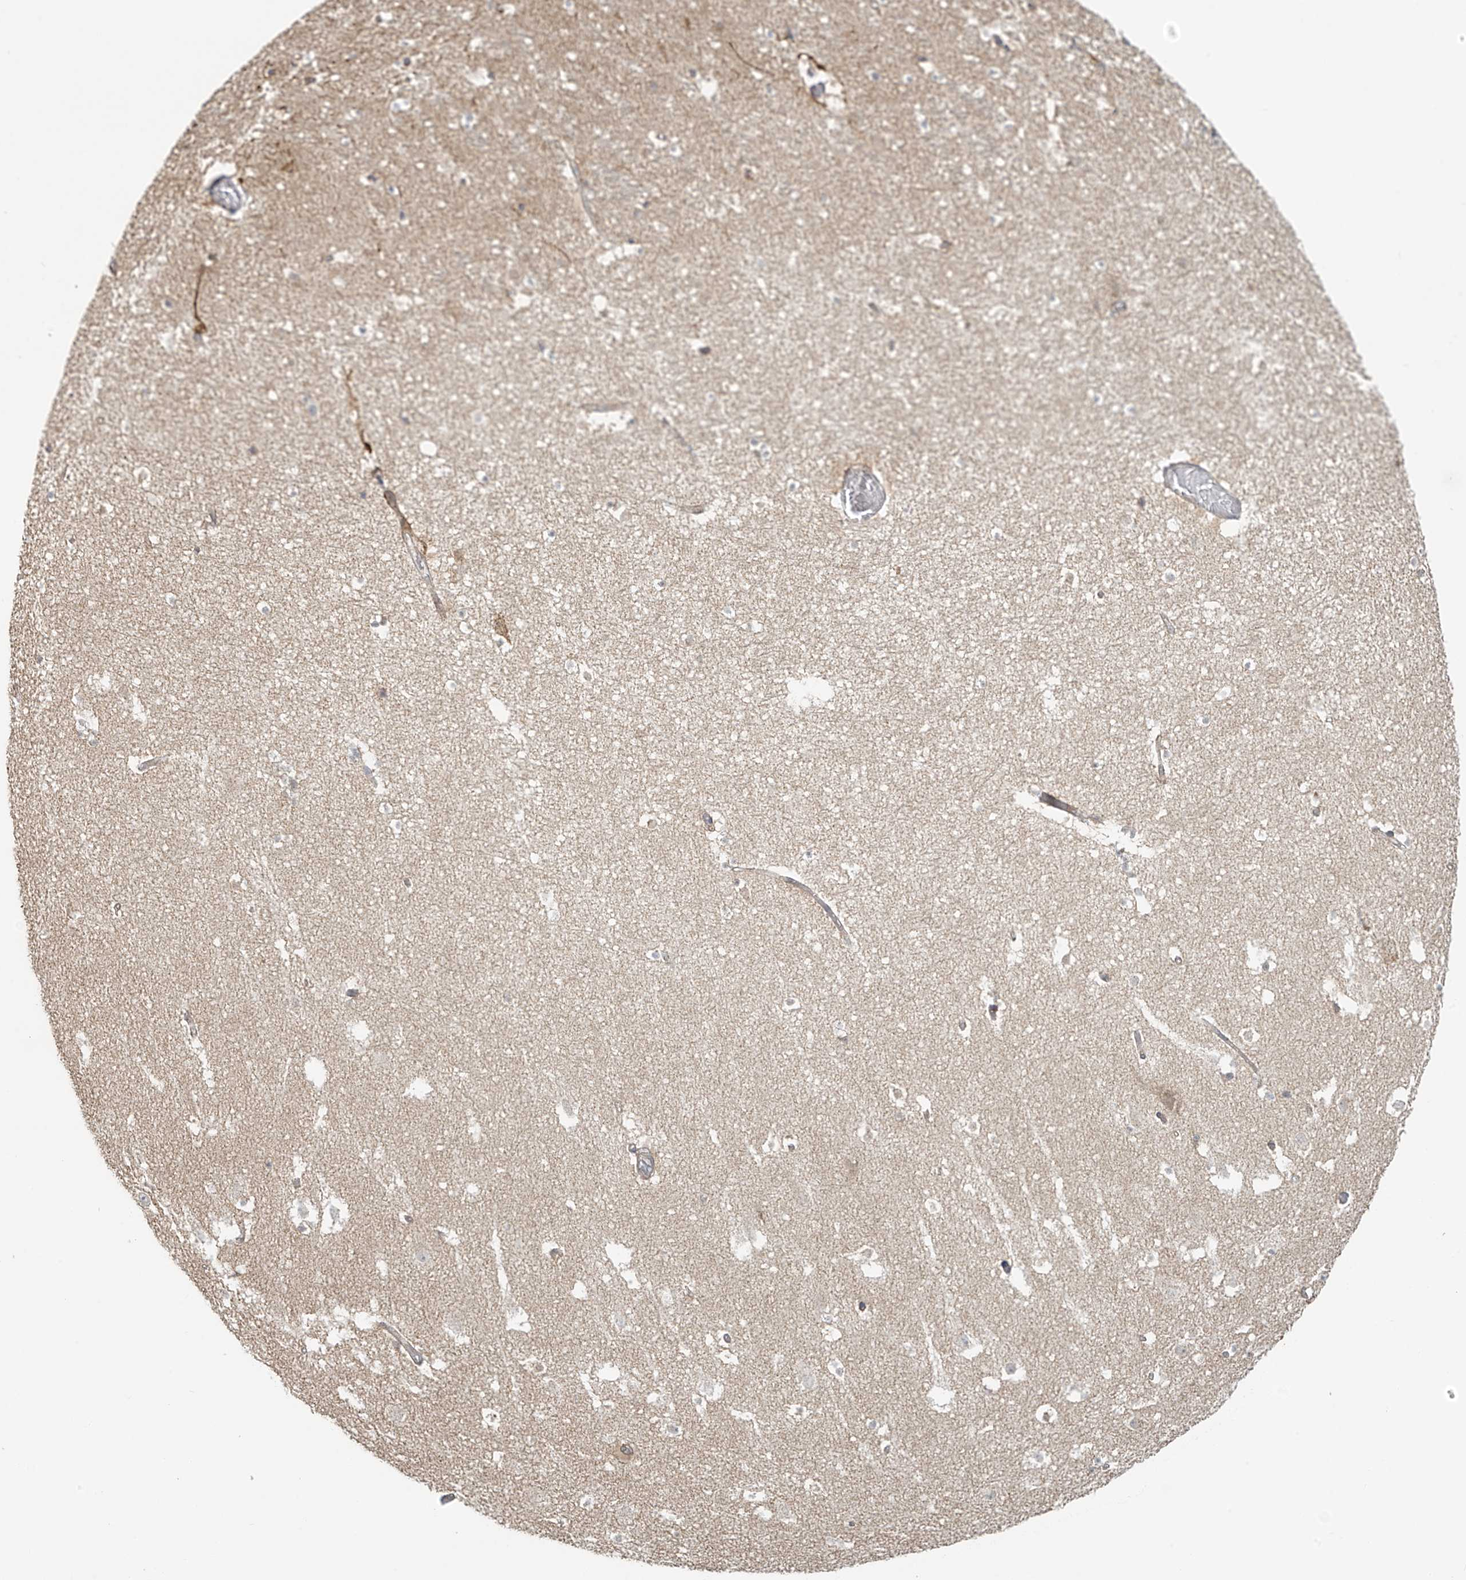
{"staining": {"intensity": "negative", "quantity": "none", "location": "none"}, "tissue": "hippocampus", "cell_type": "Glial cells", "image_type": "normal", "snomed": [{"axis": "morphology", "description": "Normal tissue, NOS"}, {"axis": "topography", "description": "Hippocampus"}], "caption": "Glial cells show no significant protein staining in benign hippocampus. Nuclei are stained in blue.", "gene": "HDDC2", "patient": {"sex": "female", "age": 52}}